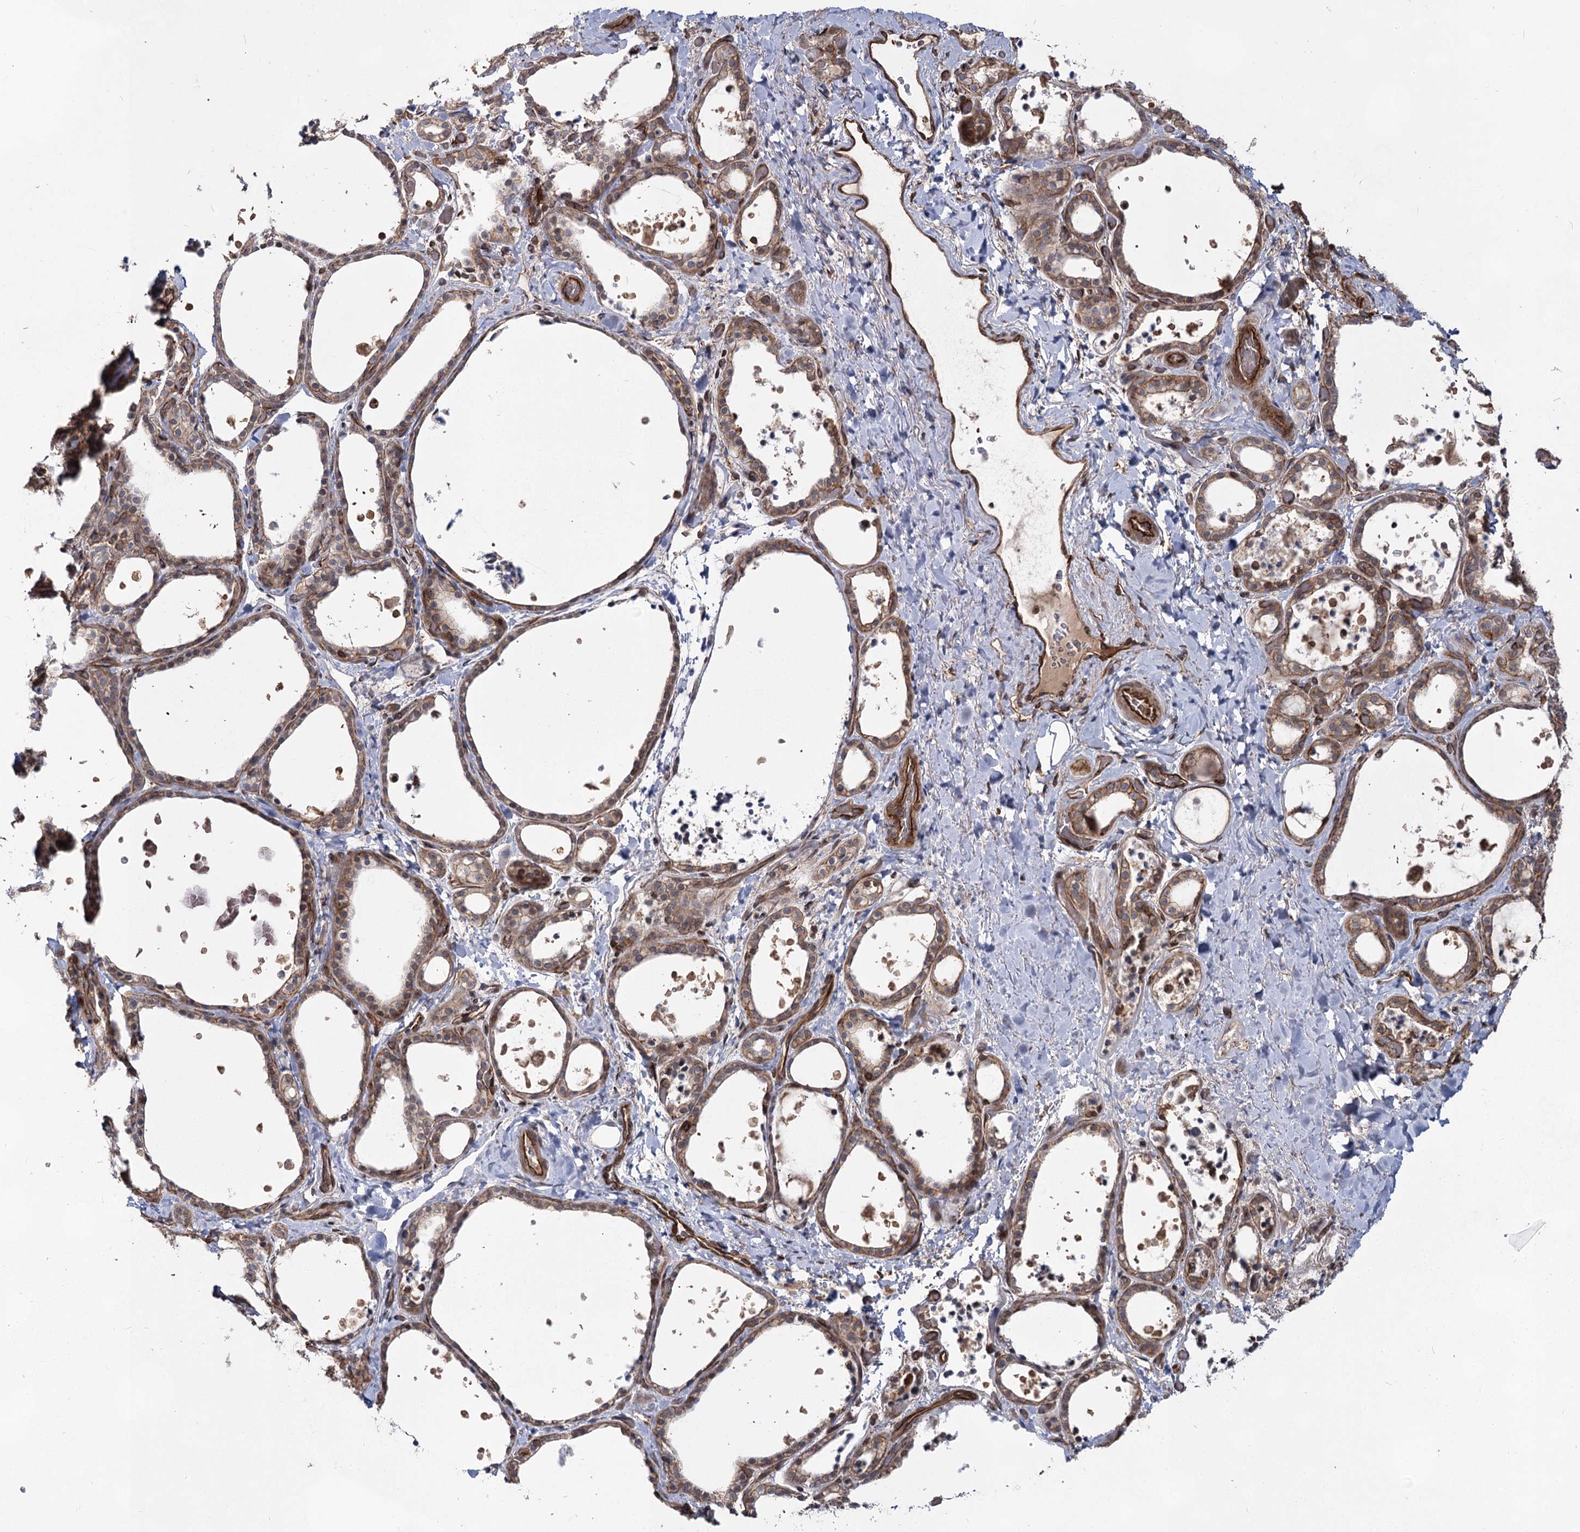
{"staining": {"intensity": "moderate", "quantity": "25%-75%", "location": "cytoplasmic/membranous"}, "tissue": "thyroid gland", "cell_type": "Glandular cells", "image_type": "normal", "snomed": [{"axis": "morphology", "description": "Normal tissue, NOS"}, {"axis": "topography", "description": "Thyroid gland"}], "caption": "Protein expression analysis of benign thyroid gland exhibits moderate cytoplasmic/membranous expression in about 25%-75% of glandular cells. The protein of interest is shown in brown color, while the nuclei are stained blue.", "gene": "IQSEC1", "patient": {"sex": "female", "age": 44}}